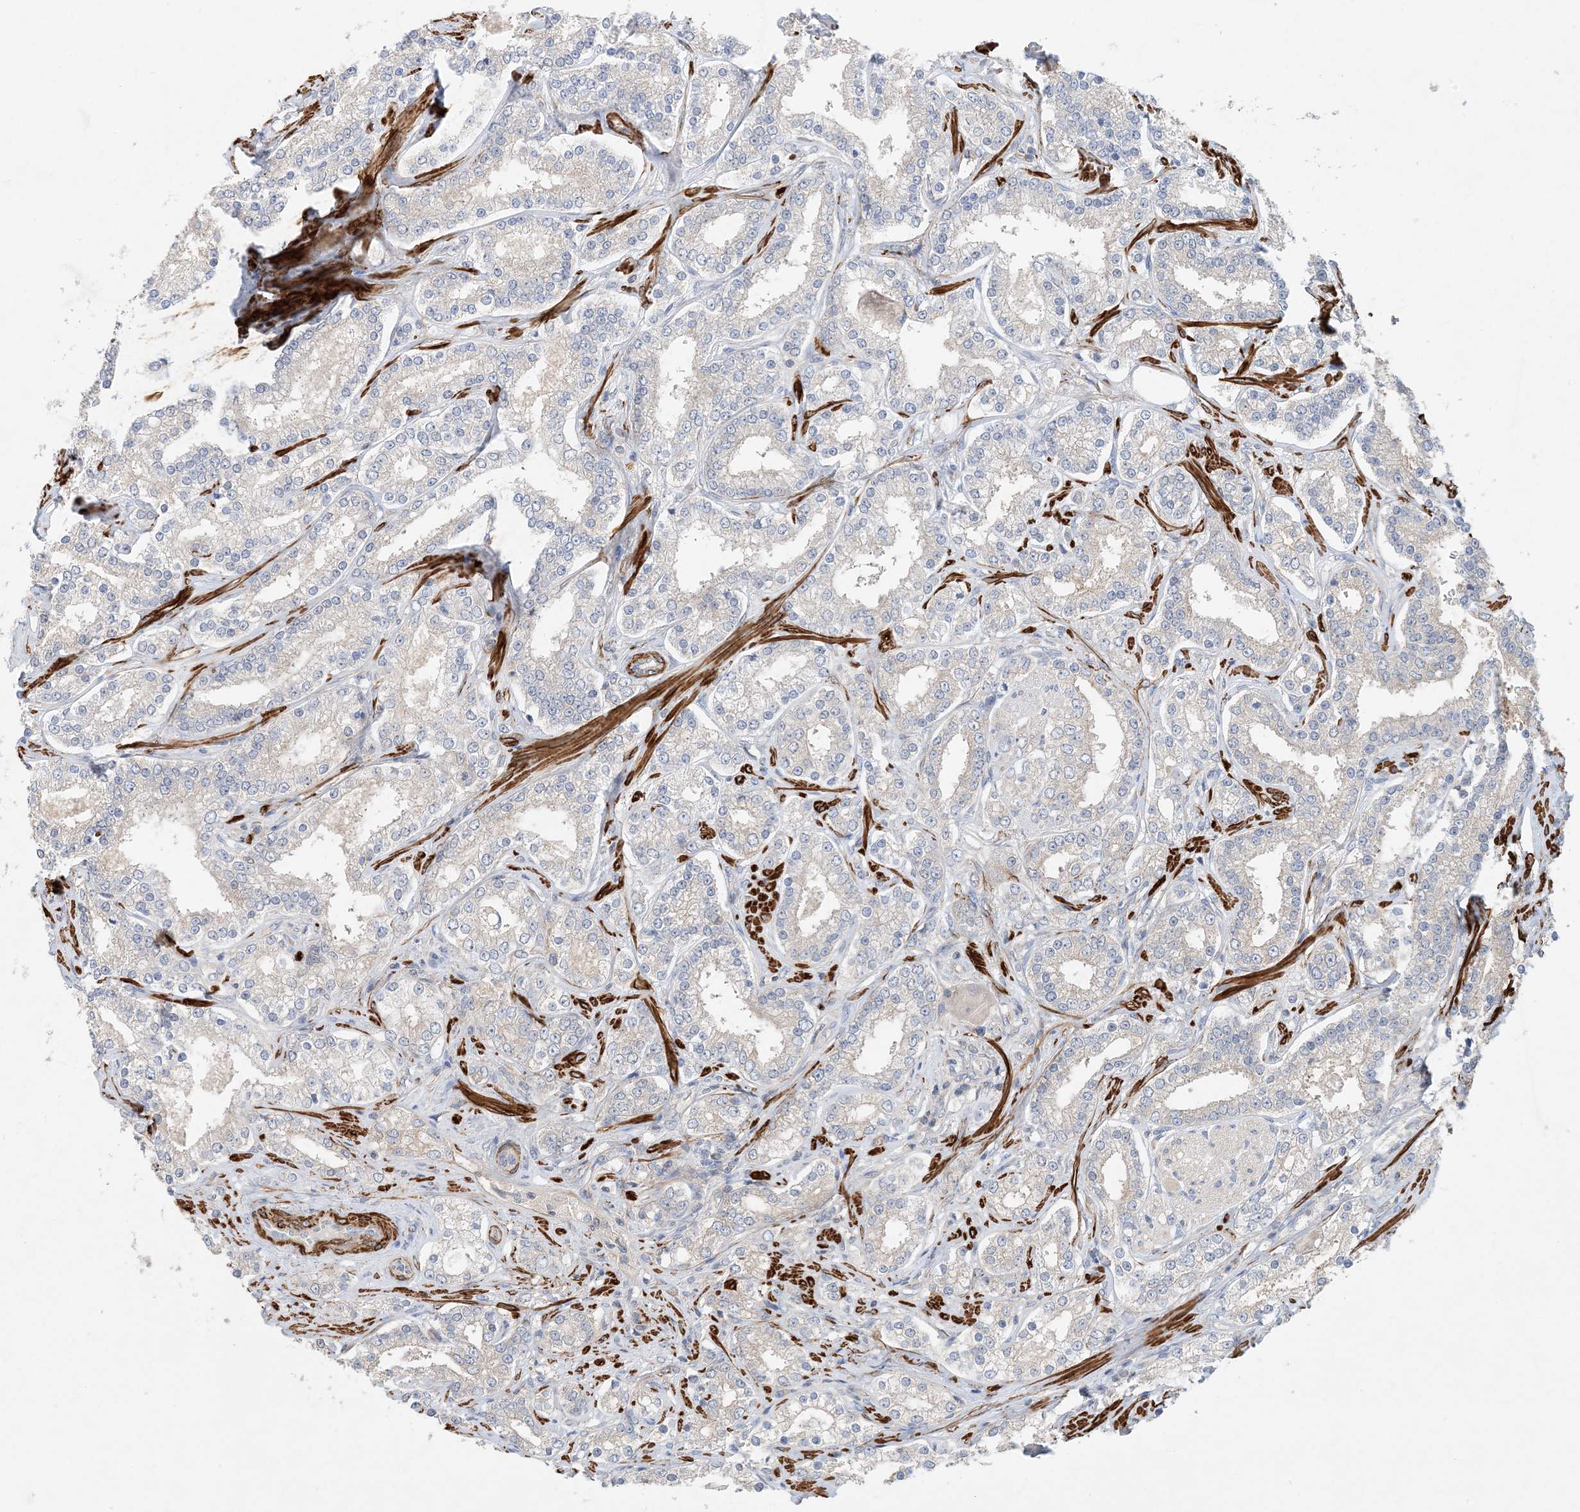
{"staining": {"intensity": "negative", "quantity": "none", "location": "none"}, "tissue": "prostate cancer", "cell_type": "Tumor cells", "image_type": "cancer", "snomed": [{"axis": "morphology", "description": "Normal tissue, NOS"}, {"axis": "morphology", "description": "Adenocarcinoma, High grade"}, {"axis": "topography", "description": "Prostate"}], "caption": "Tumor cells are negative for protein expression in human prostate high-grade adenocarcinoma.", "gene": "KIFBP", "patient": {"sex": "male", "age": 83}}